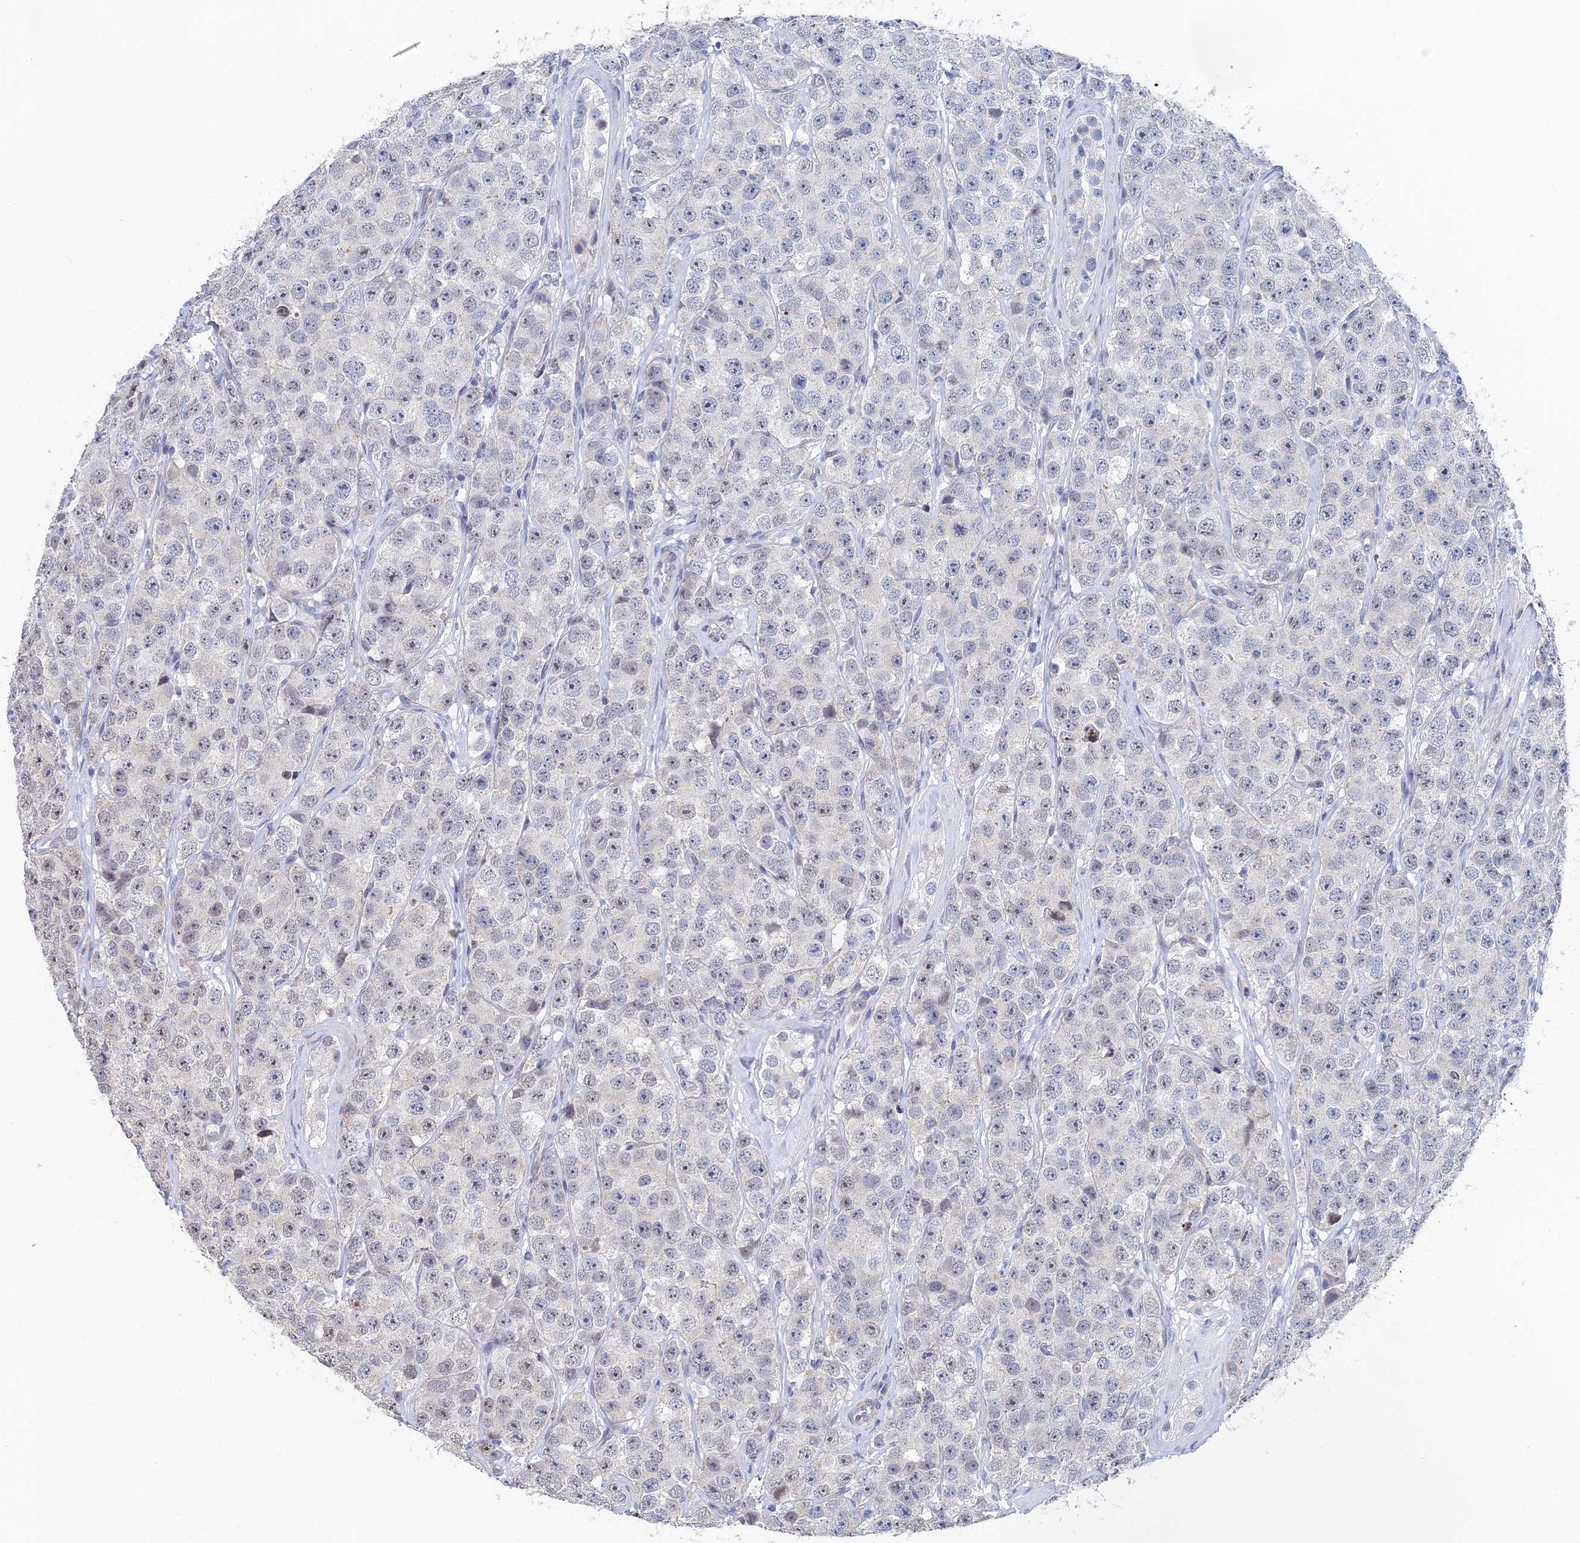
{"staining": {"intensity": "negative", "quantity": "none", "location": "none"}, "tissue": "testis cancer", "cell_type": "Tumor cells", "image_type": "cancer", "snomed": [{"axis": "morphology", "description": "Seminoma, NOS"}, {"axis": "topography", "description": "Testis"}], "caption": "A photomicrograph of human testis cancer (seminoma) is negative for staining in tumor cells.", "gene": "GMNC", "patient": {"sex": "male", "age": 28}}